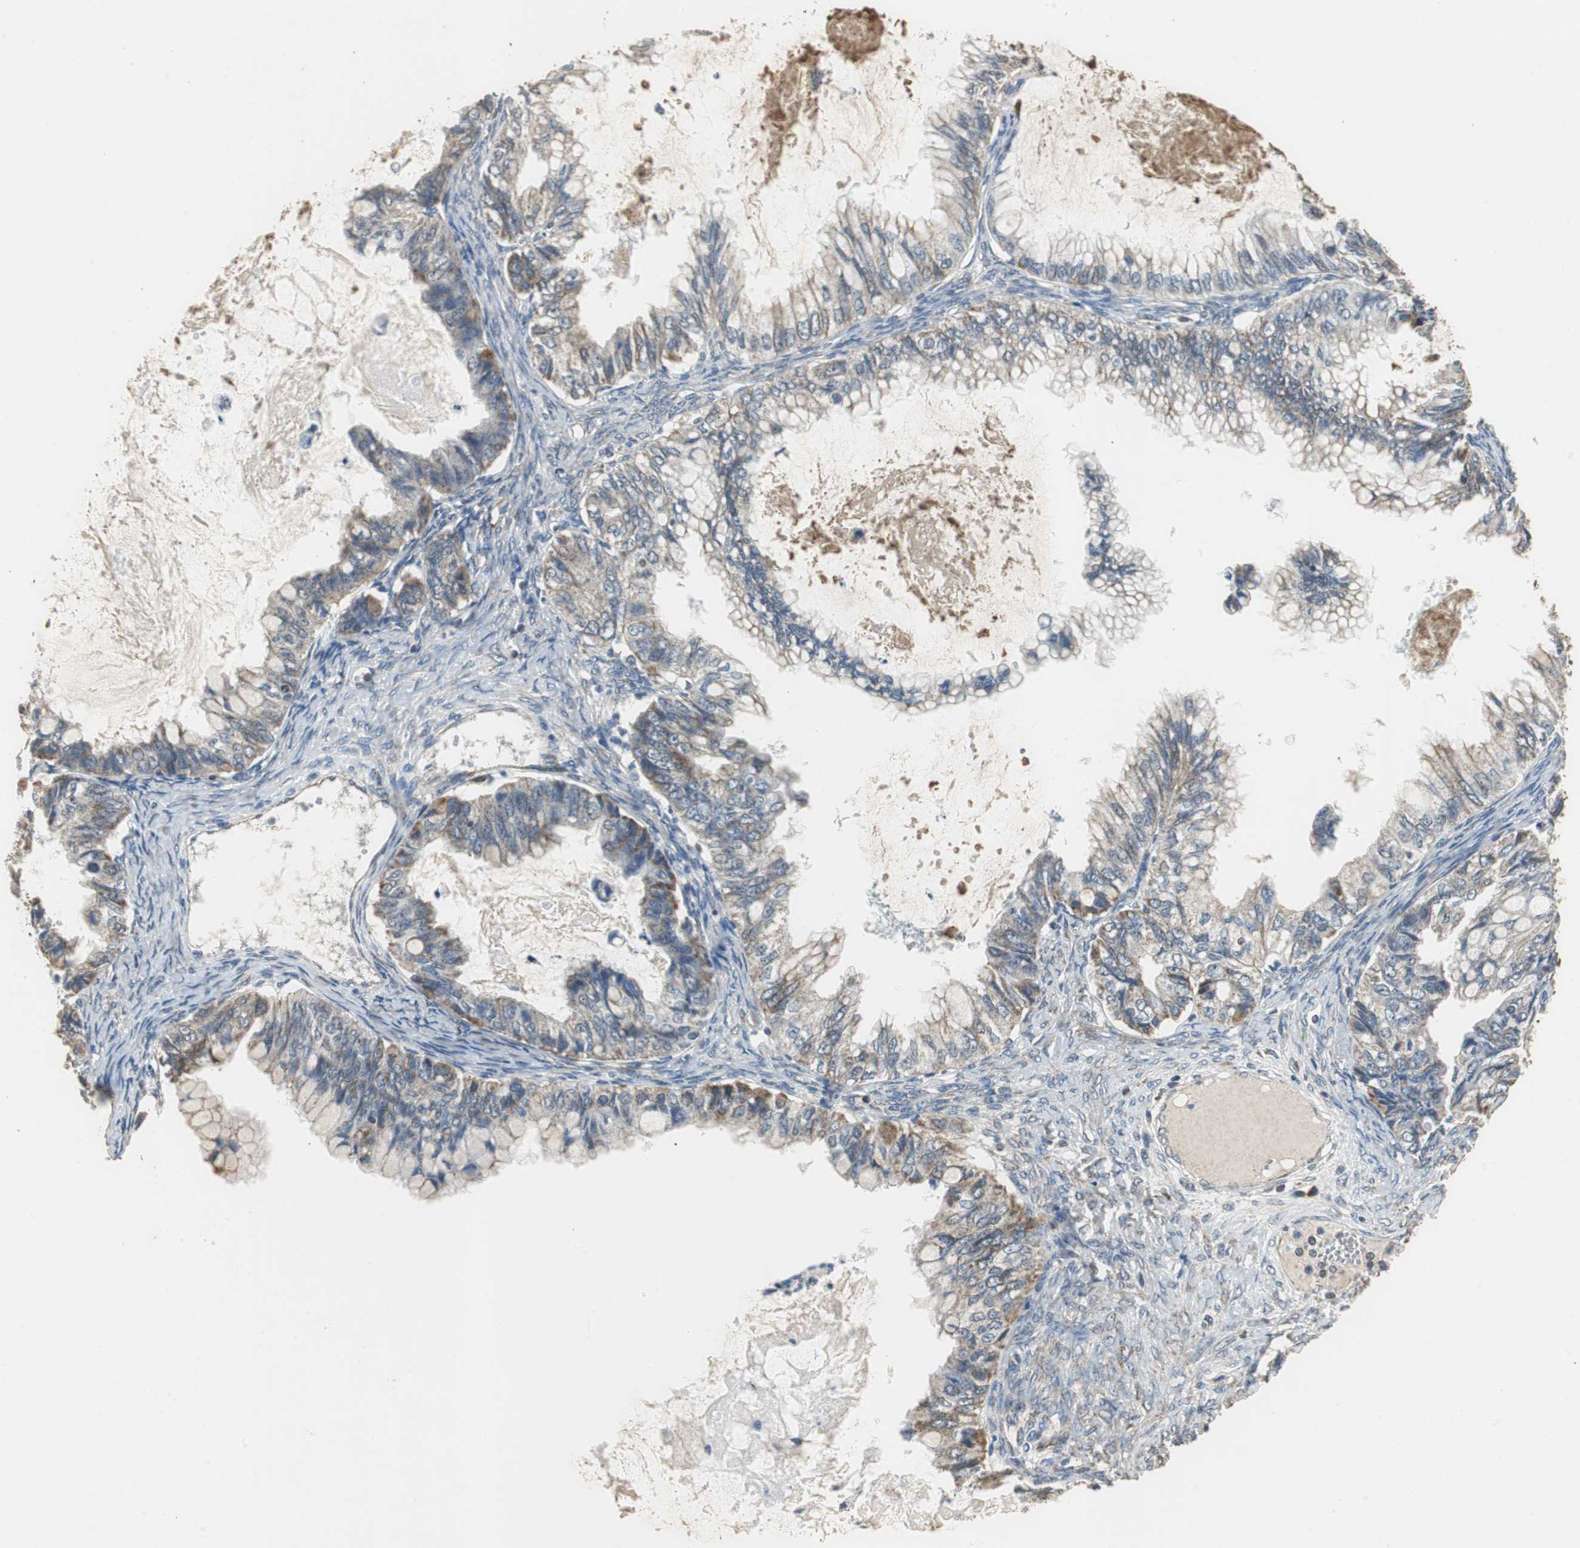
{"staining": {"intensity": "weak", "quantity": "25%-75%", "location": "cytoplasmic/membranous"}, "tissue": "ovarian cancer", "cell_type": "Tumor cells", "image_type": "cancer", "snomed": [{"axis": "morphology", "description": "Cystadenocarcinoma, mucinous, NOS"}, {"axis": "topography", "description": "Ovary"}], "caption": "Approximately 25%-75% of tumor cells in mucinous cystadenocarcinoma (ovarian) show weak cytoplasmic/membranous protein positivity as visualized by brown immunohistochemical staining.", "gene": "NNT", "patient": {"sex": "female", "age": 80}}